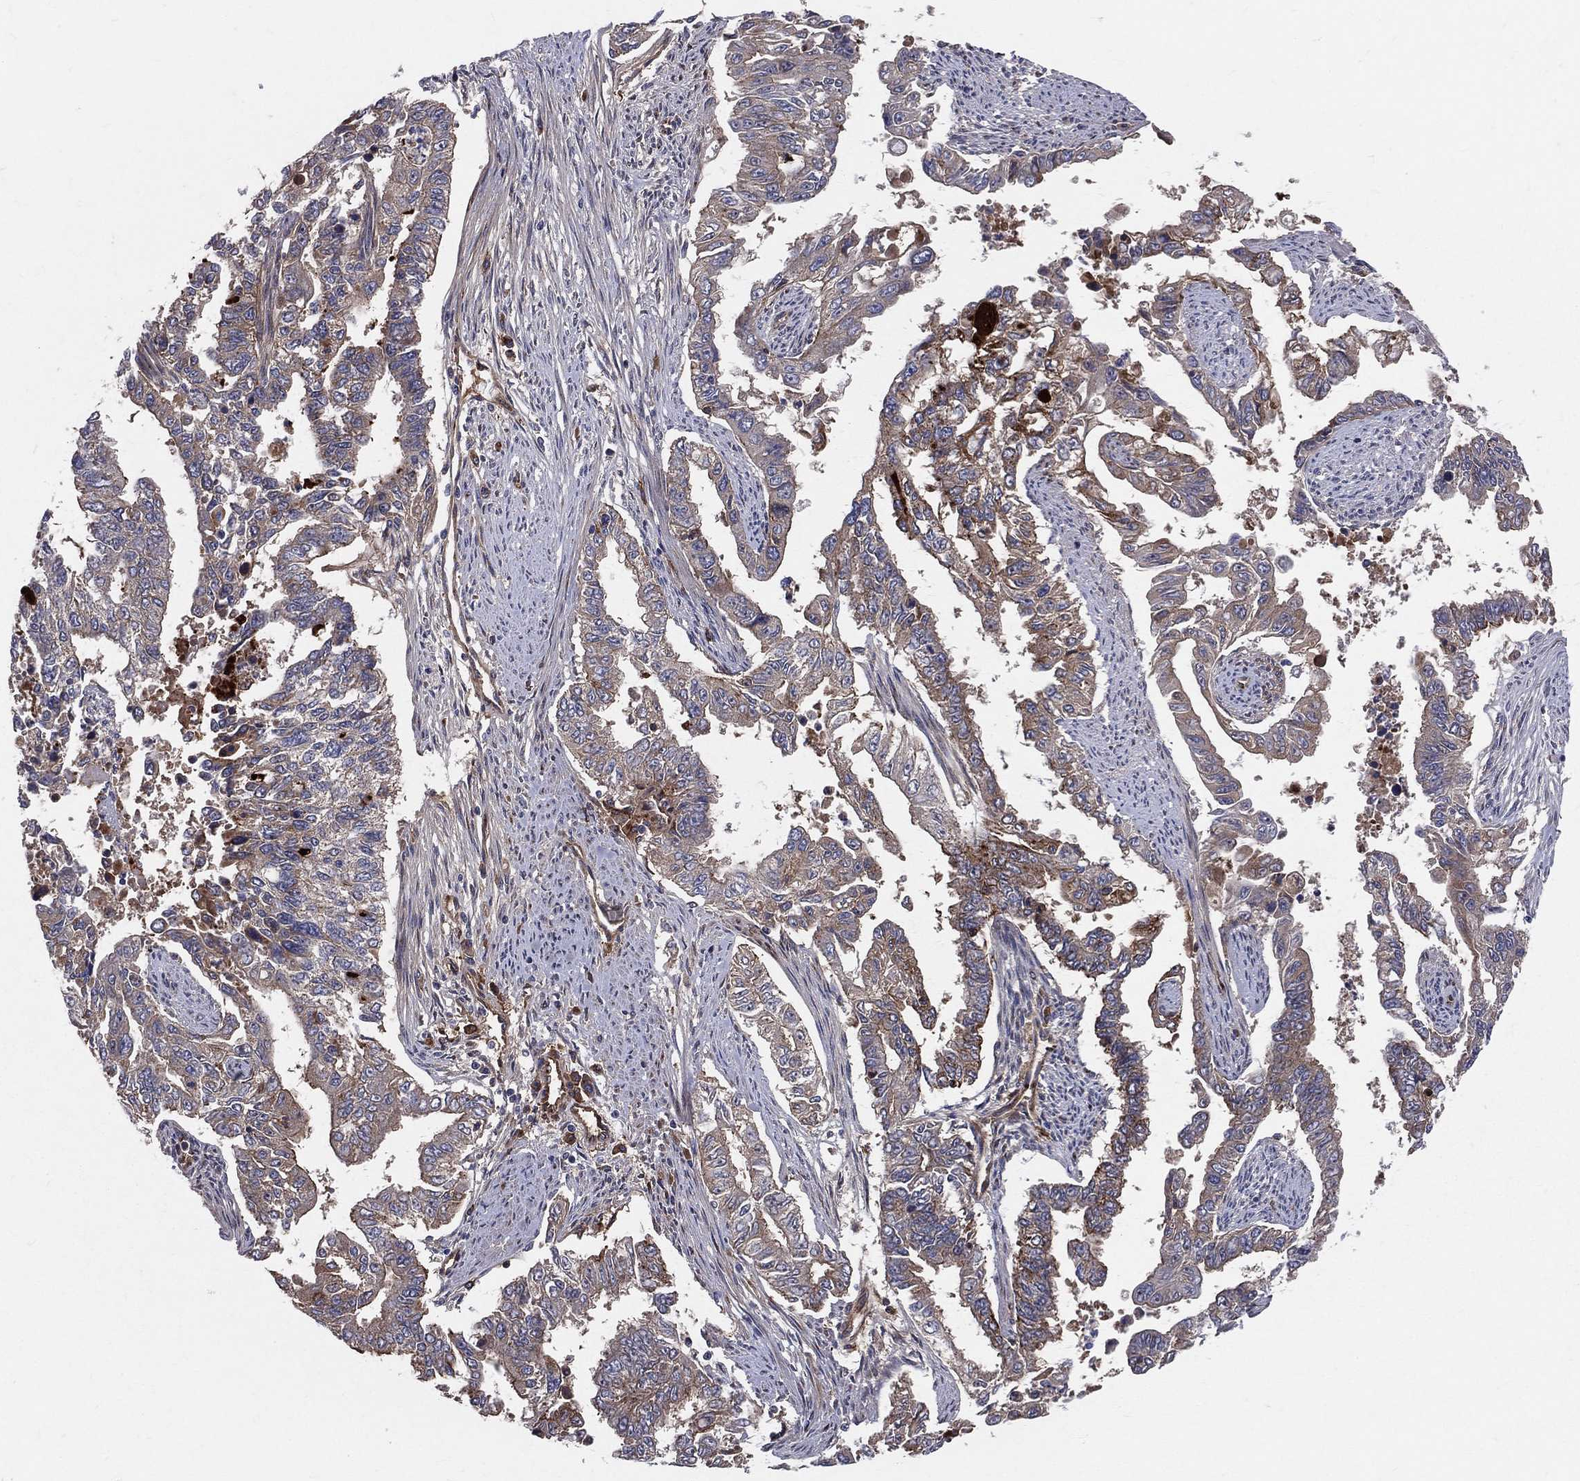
{"staining": {"intensity": "moderate", "quantity": ">75%", "location": "cytoplasmic/membranous"}, "tissue": "endometrial cancer", "cell_type": "Tumor cells", "image_type": "cancer", "snomed": [{"axis": "morphology", "description": "Adenocarcinoma, NOS"}, {"axis": "topography", "description": "Uterus"}], "caption": "Human endometrial adenocarcinoma stained with a protein marker exhibits moderate staining in tumor cells.", "gene": "ENTPD1", "patient": {"sex": "female", "age": 59}}